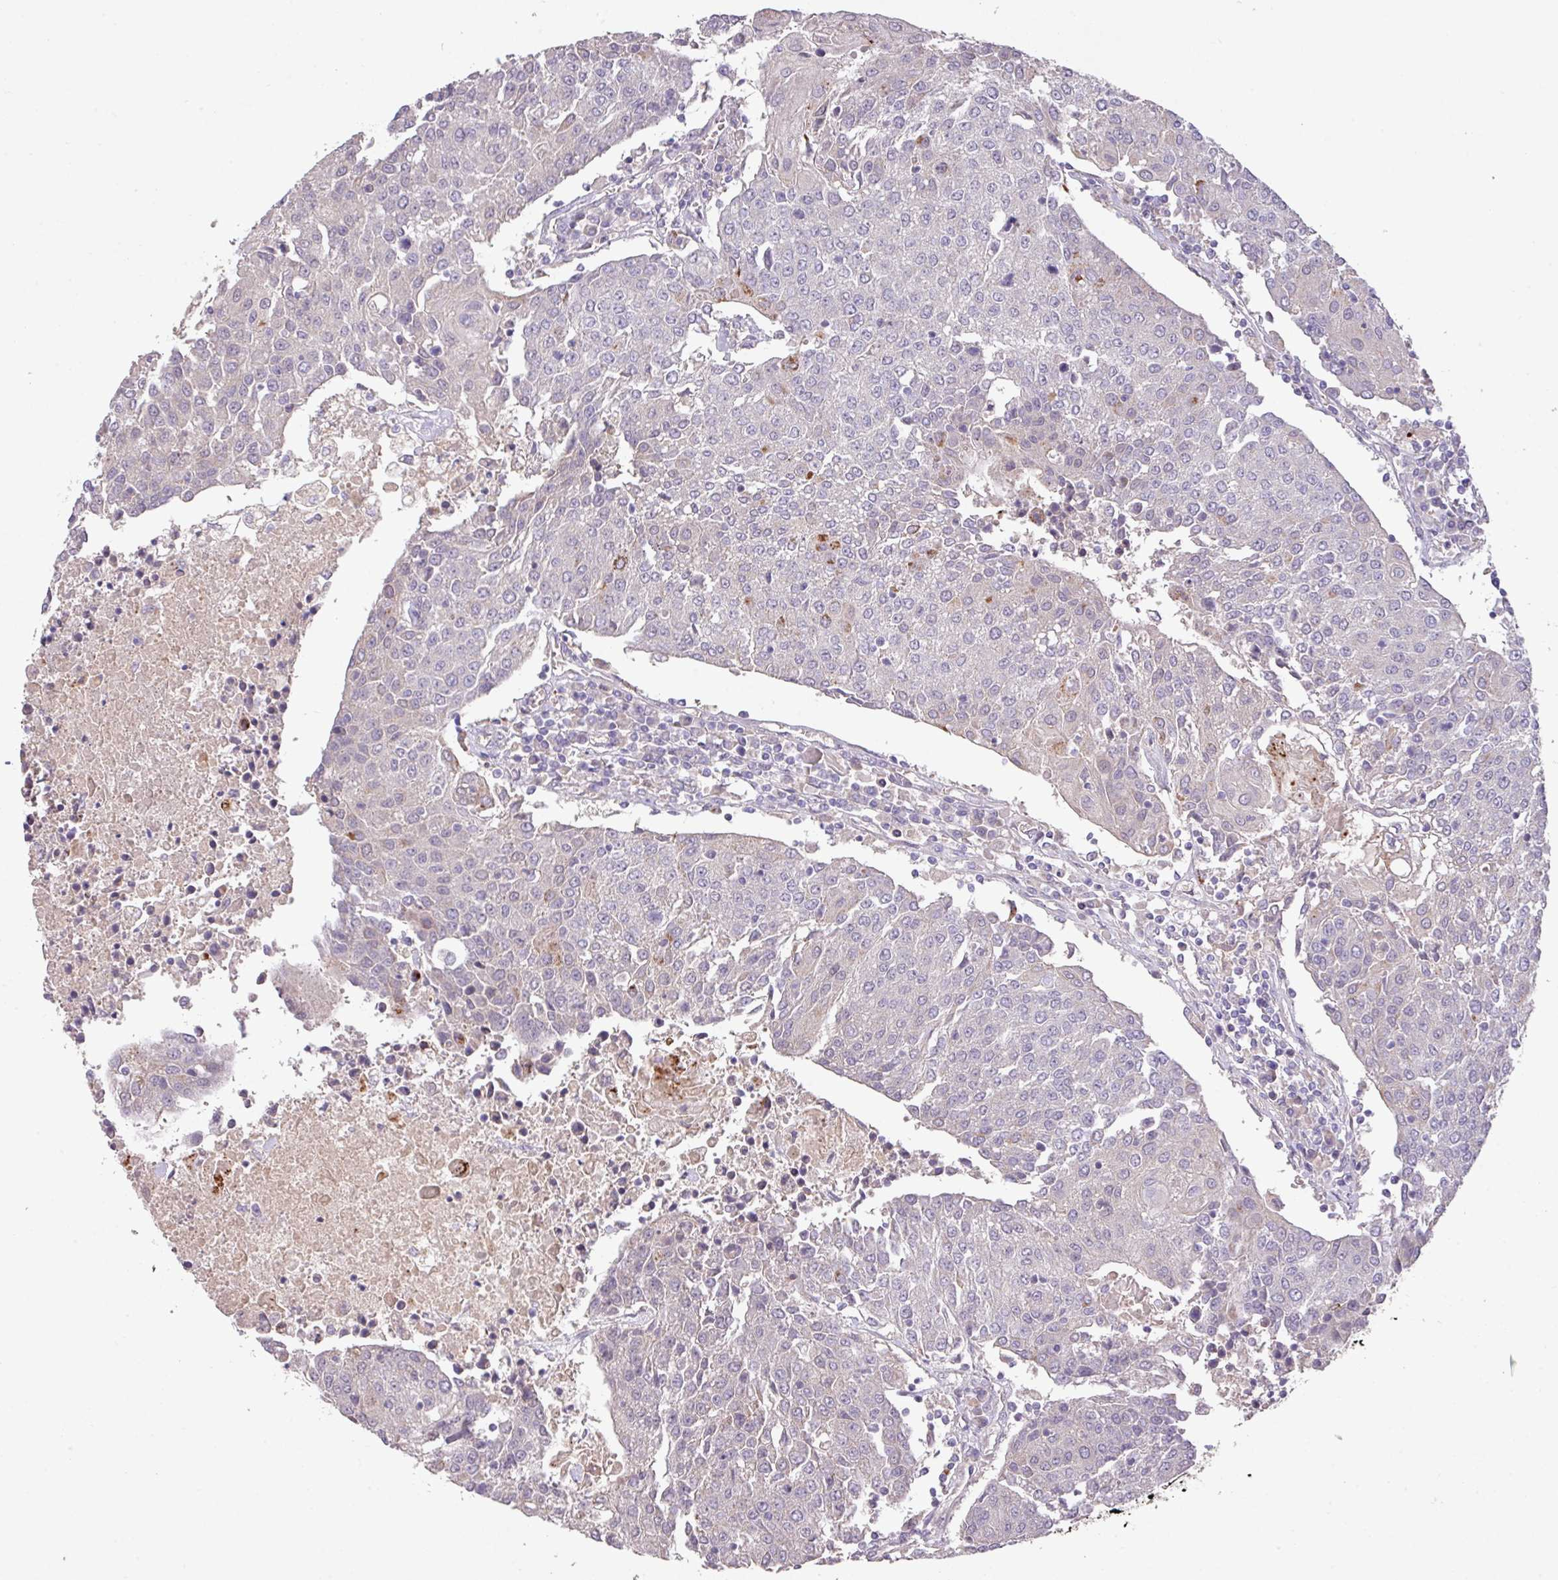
{"staining": {"intensity": "negative", "quantity": "none", "location": "none"}, "tissue": "urothelial cancer", "cell_type": "Tumor cells", "image_type": "cancer", "snomed": [{"axis": "morphology", "description": "Urothelial carcinoma, High grade"}, {"axis": "topography", "description": "Urinary bladder"}], "caption": "This is an immunohistochemistry (IHC) micrograph of human high-grade urothelial carcinoma. There is no expression in tumor cells.", "gene": "PRADC1", "patient": {"sex": "female", "age": 85}}